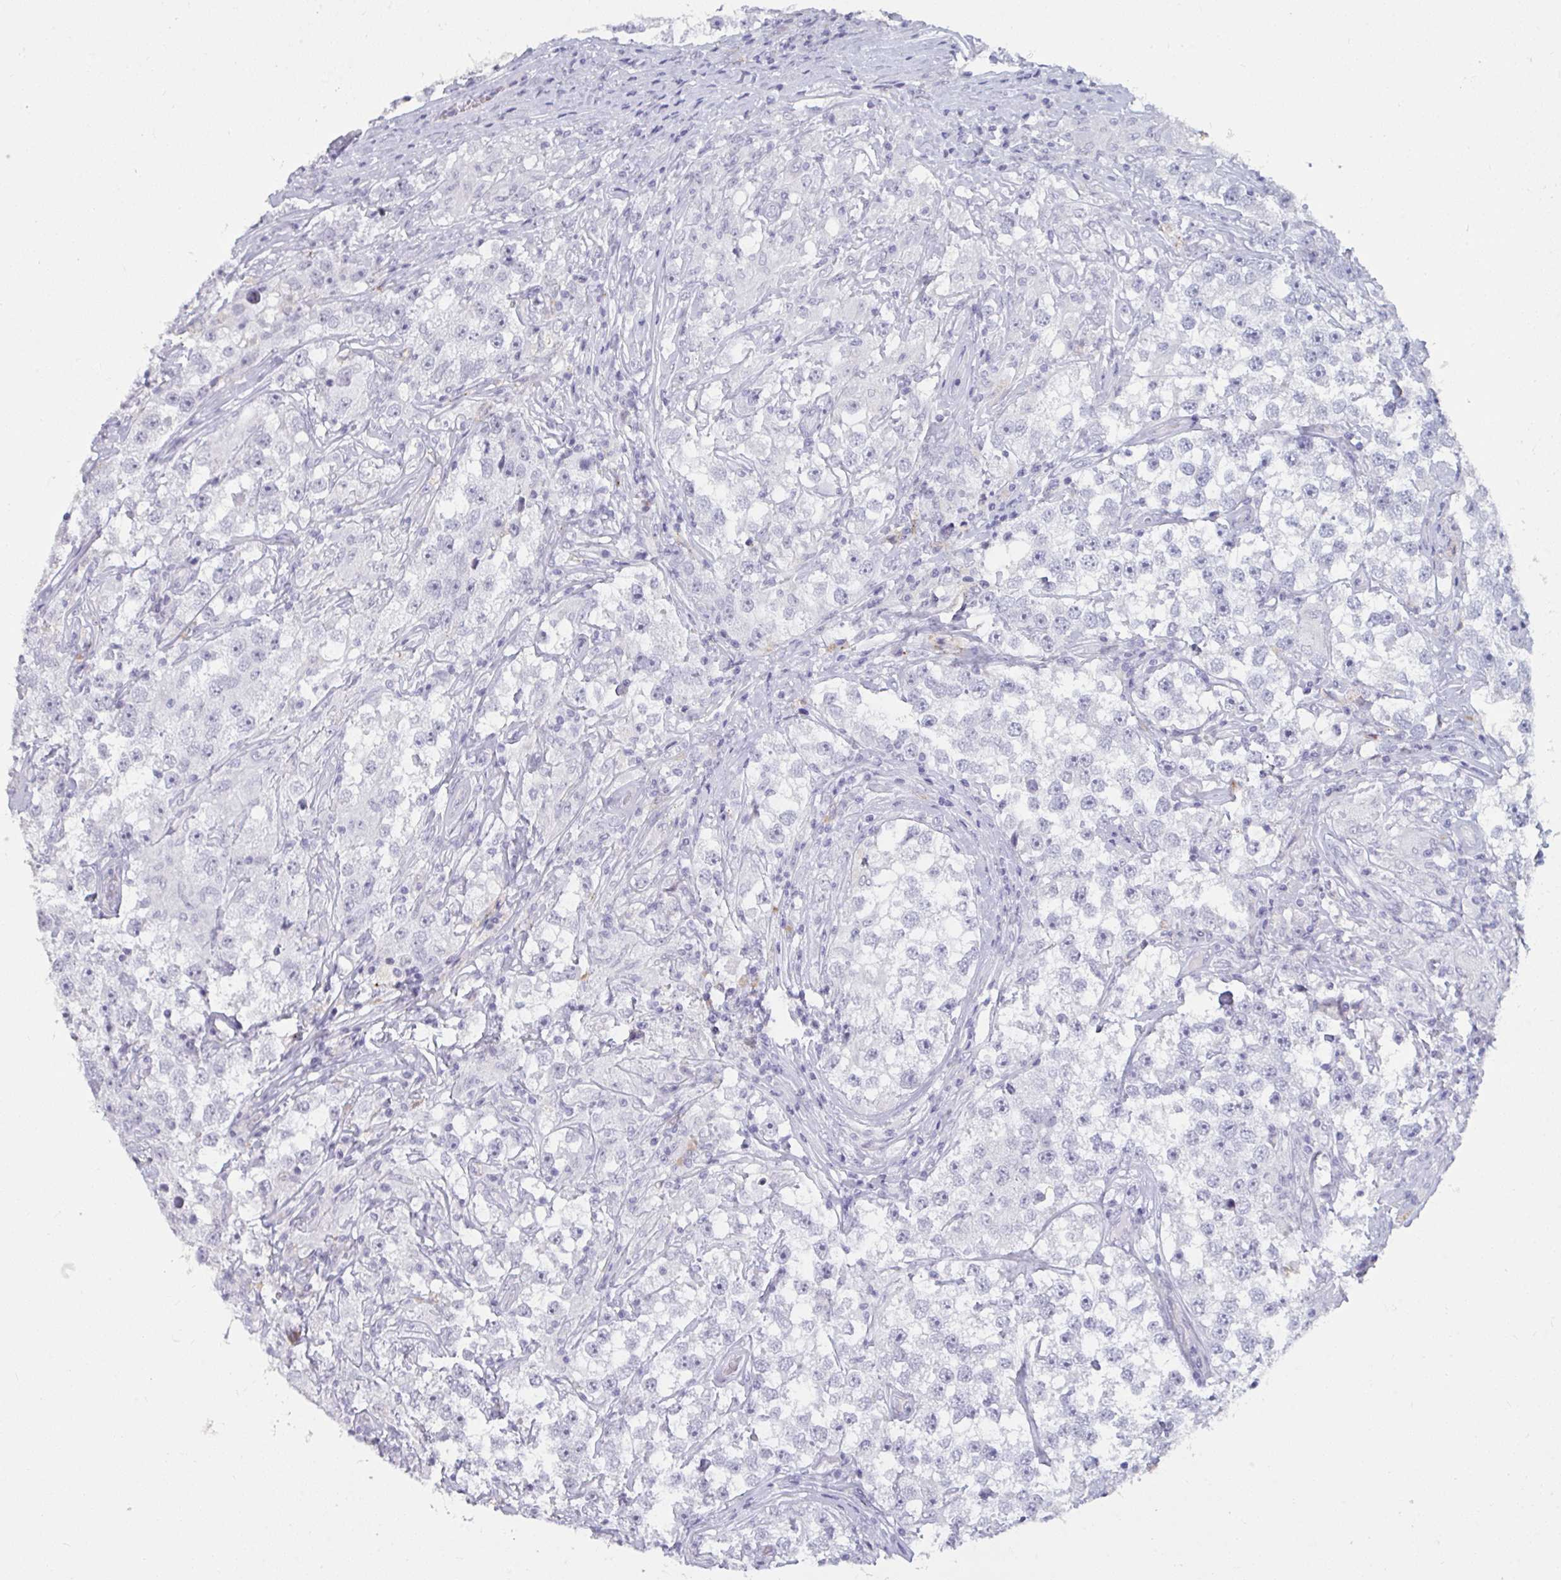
{"staining": {"intensity": "negative", "quantity": "none", "location": "none"}, "tissue": "testis cancer", "cell_type": "Tumor cells", "image_type": "cancer", "snomed": [{"axis": "morphology", "description": "Seminoma, NOS"}, {"axis": "topography", "description": "Testis"}], "caption": "Tumor cells show no significant protein positivity in testis cancer.", "gene": "TBC1D4", "patient": {"sex": "male", "age": 46}}